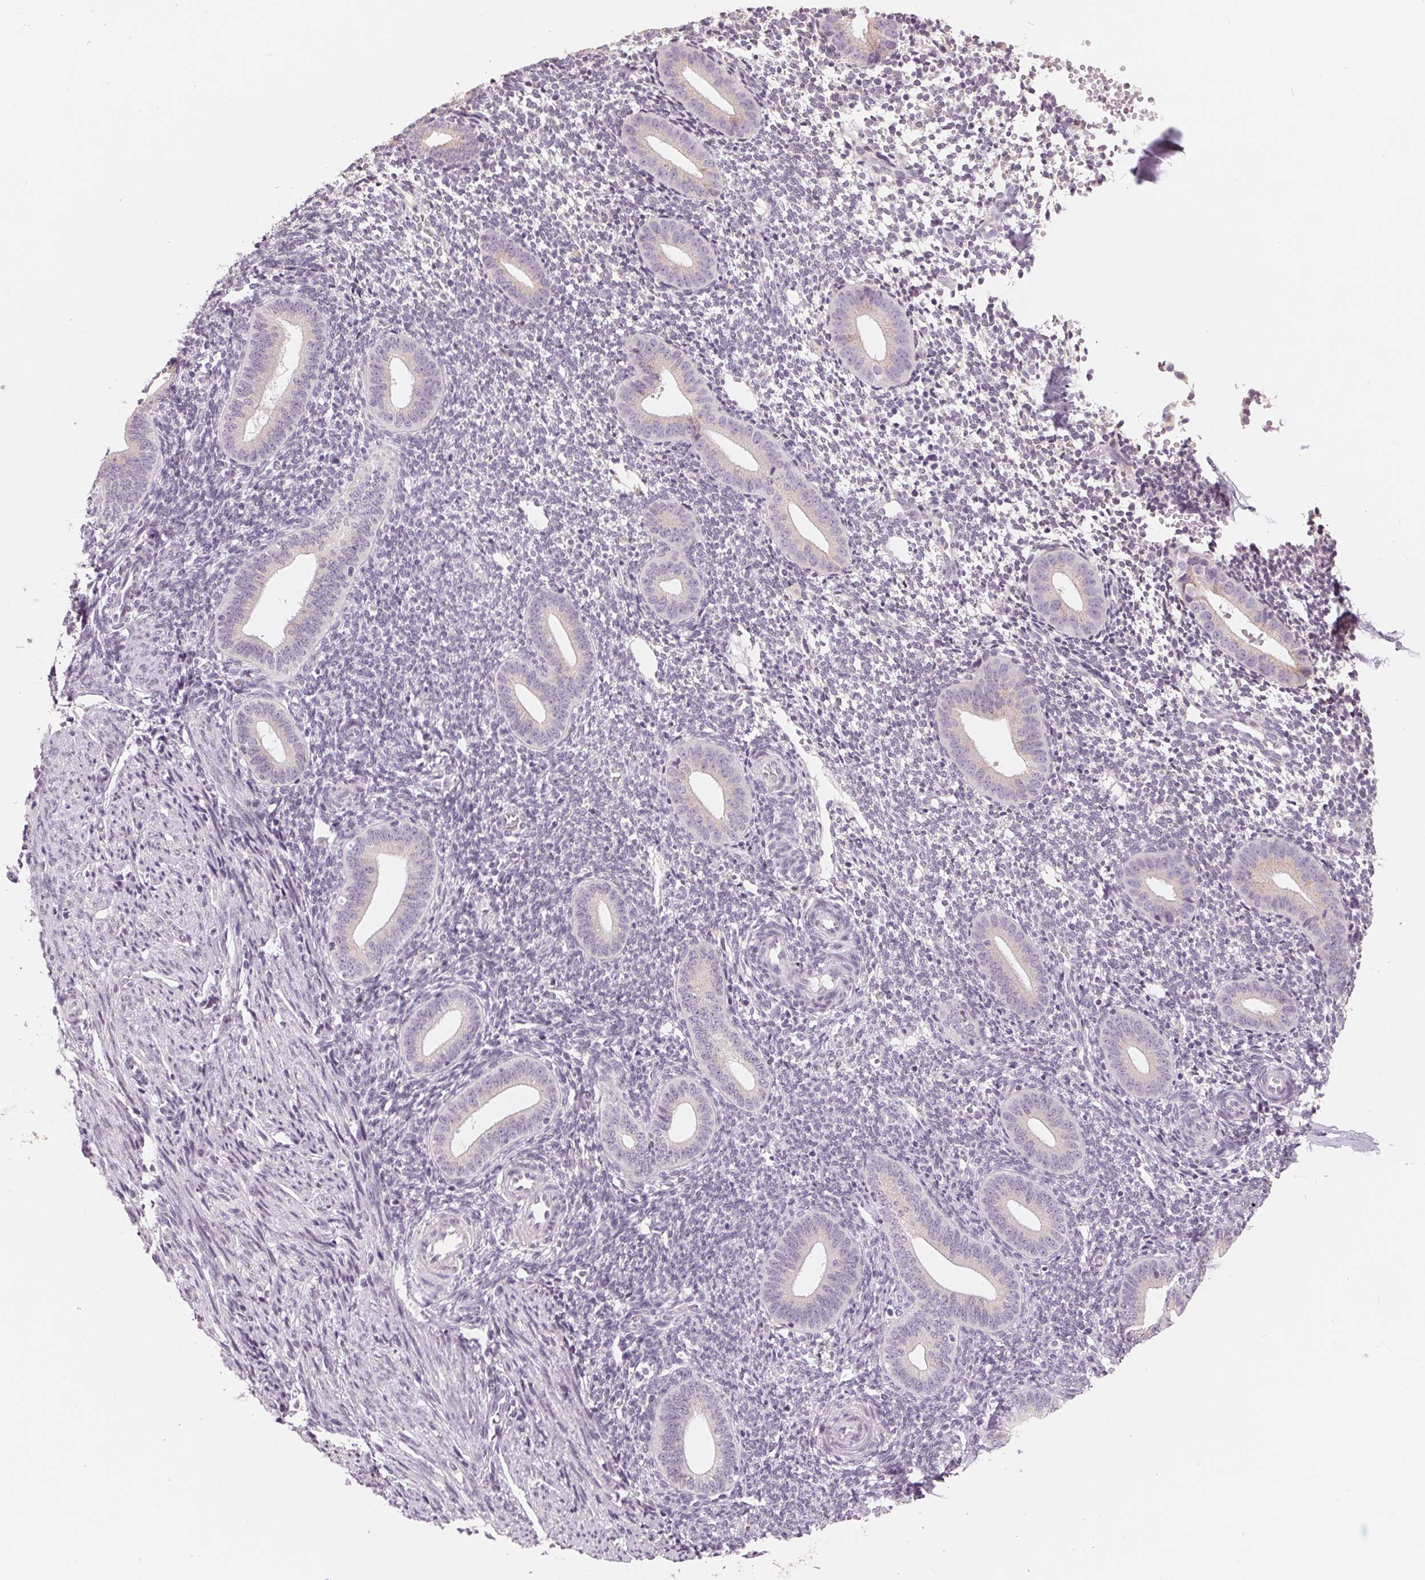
{"staining": {"intensity": "negative", "quantity": "none", "location": "none"}, "tissue": "endometrium", "cell_type": "Cells in endometrial stroma", "image_type": "normal", "snomed": [{"axis": "morphology", "description": "Normal tissue, NOS"}, {"axis": "topography", "description": "Endometrium"}], "caption": "Human endometrium stained for a protein using immunohistochemistry (IHC) exhibits no staining in cells in endometrial stroma.", "gene": "IL9R", "patient": {"sex": "female", "age": 40}}